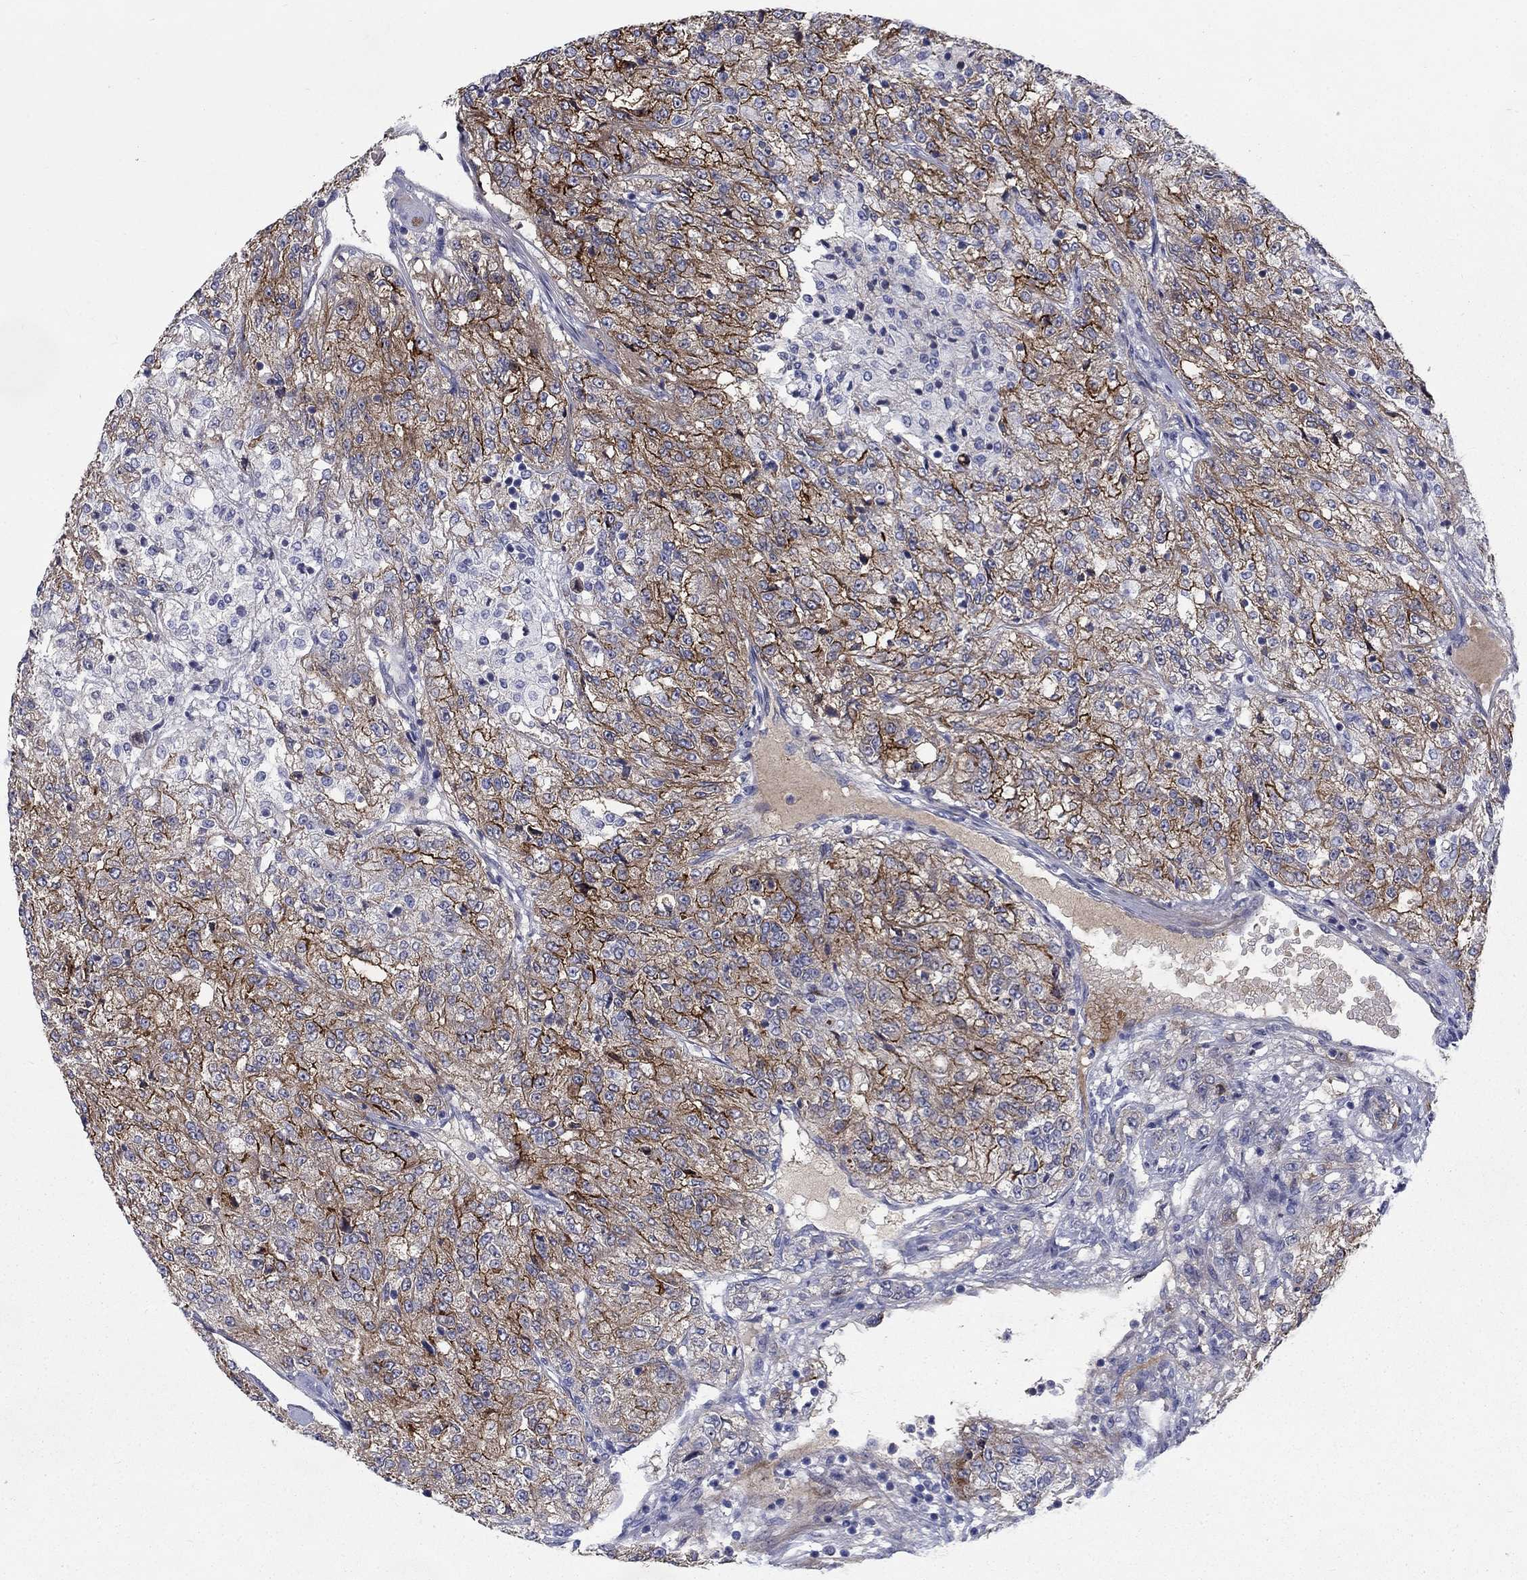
{"staining": {"intensity": "strong", "quantity": "25%-75%", "location": "cytoplasmic/membranous"}, "tissue": "renal cancer", "cell_type": "Tumor cells", "image_type": "cancer", "snomed": [{"axis": "morphology", "description": "Adenocarcinoma, NOS"}, {"axis": "topography", "description": "Kidney"}], "caption": "A micrograph showing strong cytoplasmic/membranous expression in approximately 25%-75% of tumor cells in renal adenocarcinoma, as visualized by brown immunohistochemical staining.", "gene": "SLC1A1", "patient": {"sex": "female", "age": 63}}